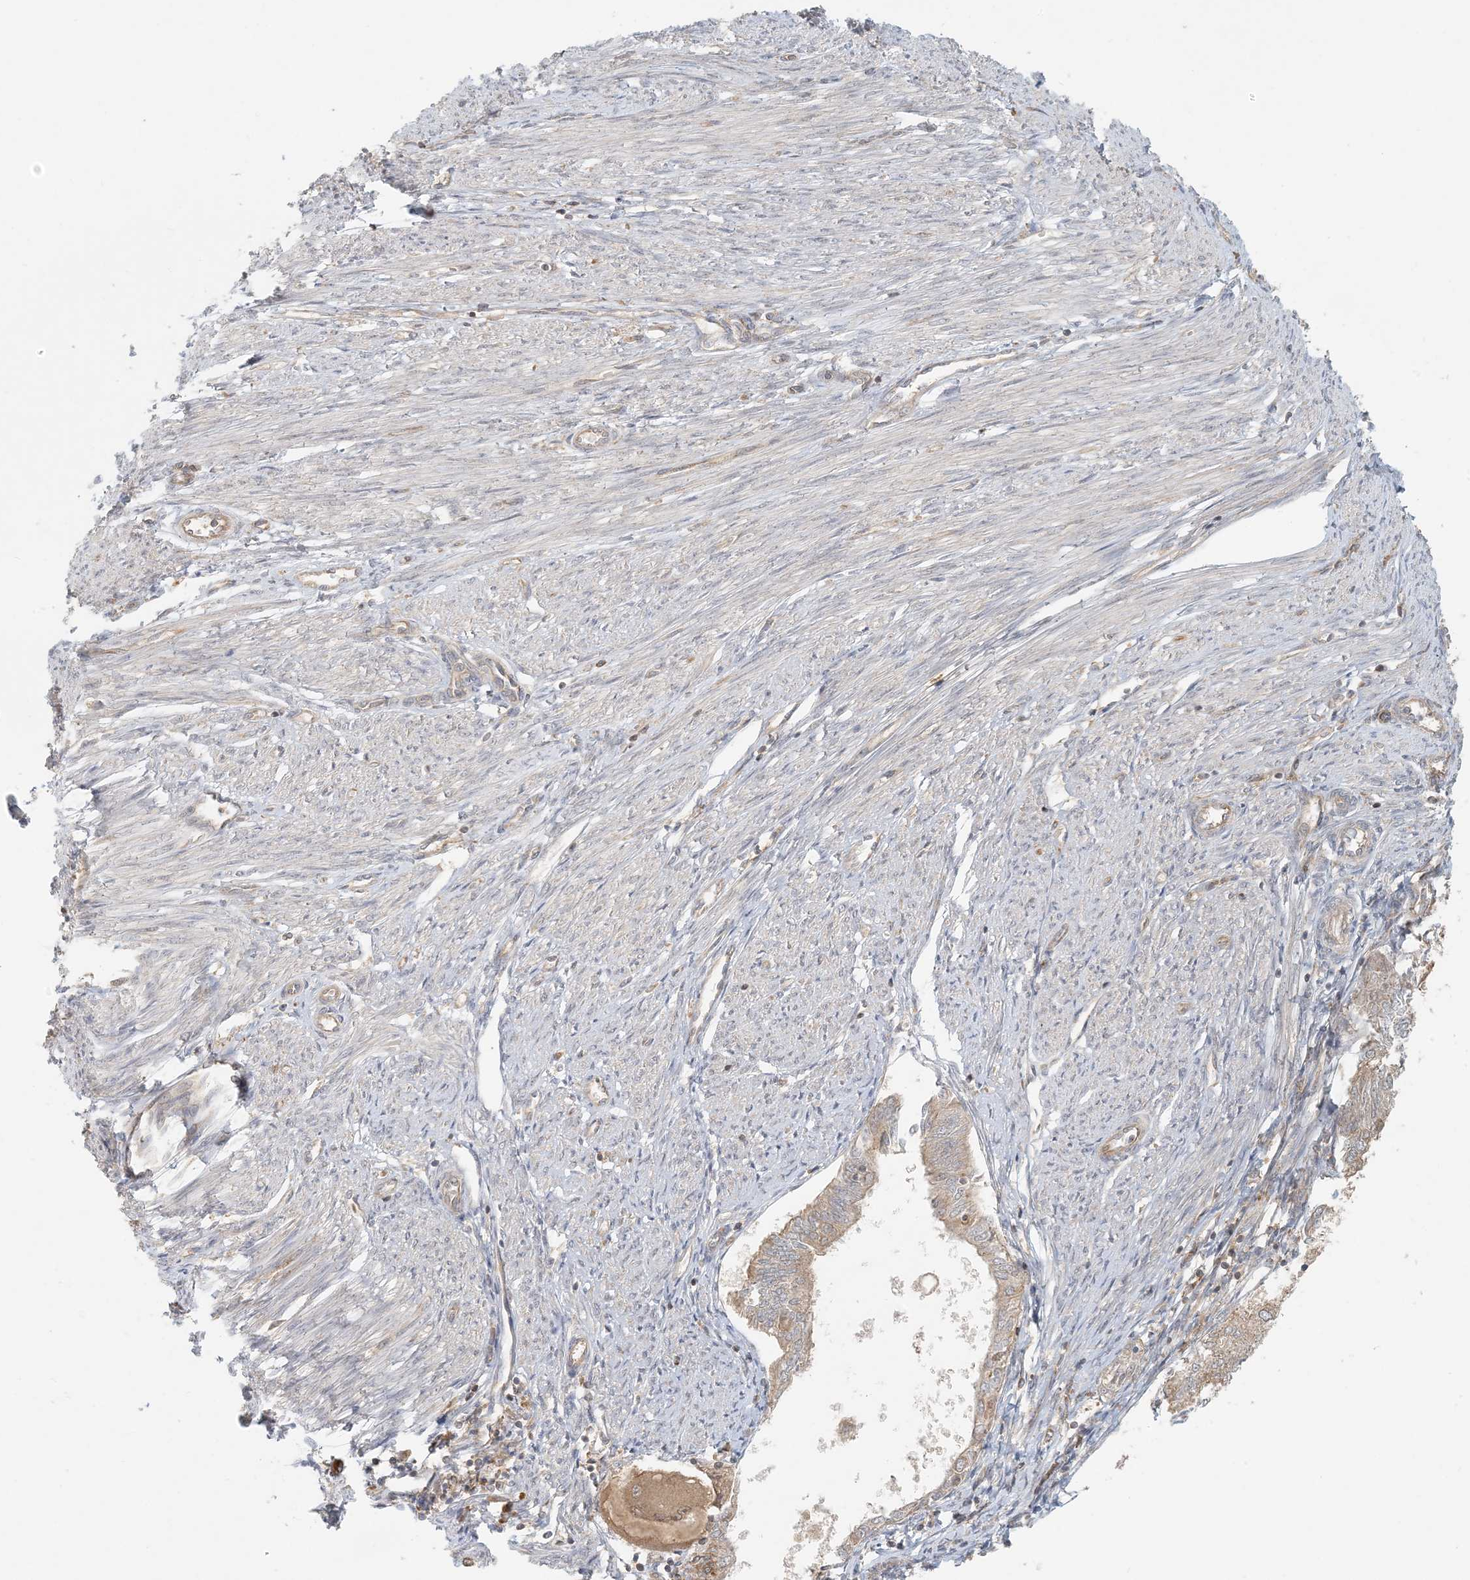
{"staining": {"intensity": "weak", "quantity": ">75%", "location": "cytoplasmic/membranous"}, "tissue": "endometrial cancer", "cell_type": "Tumor cells", "image_type": "cancer", "snomed": [{"axis": "morphology", "description": "Adenocarcinoma, NOS"}, {"axis": "topography", "description": "Endometrium"}], "caption": "Approximately >75% of tumor cells in human endometrial cancer display weak cytoplasmic/membranous protein staining as visualized by brown immunohistochemical staining.", "gene": "OBI1", "patient": {"sex": "female", "age": 58}}